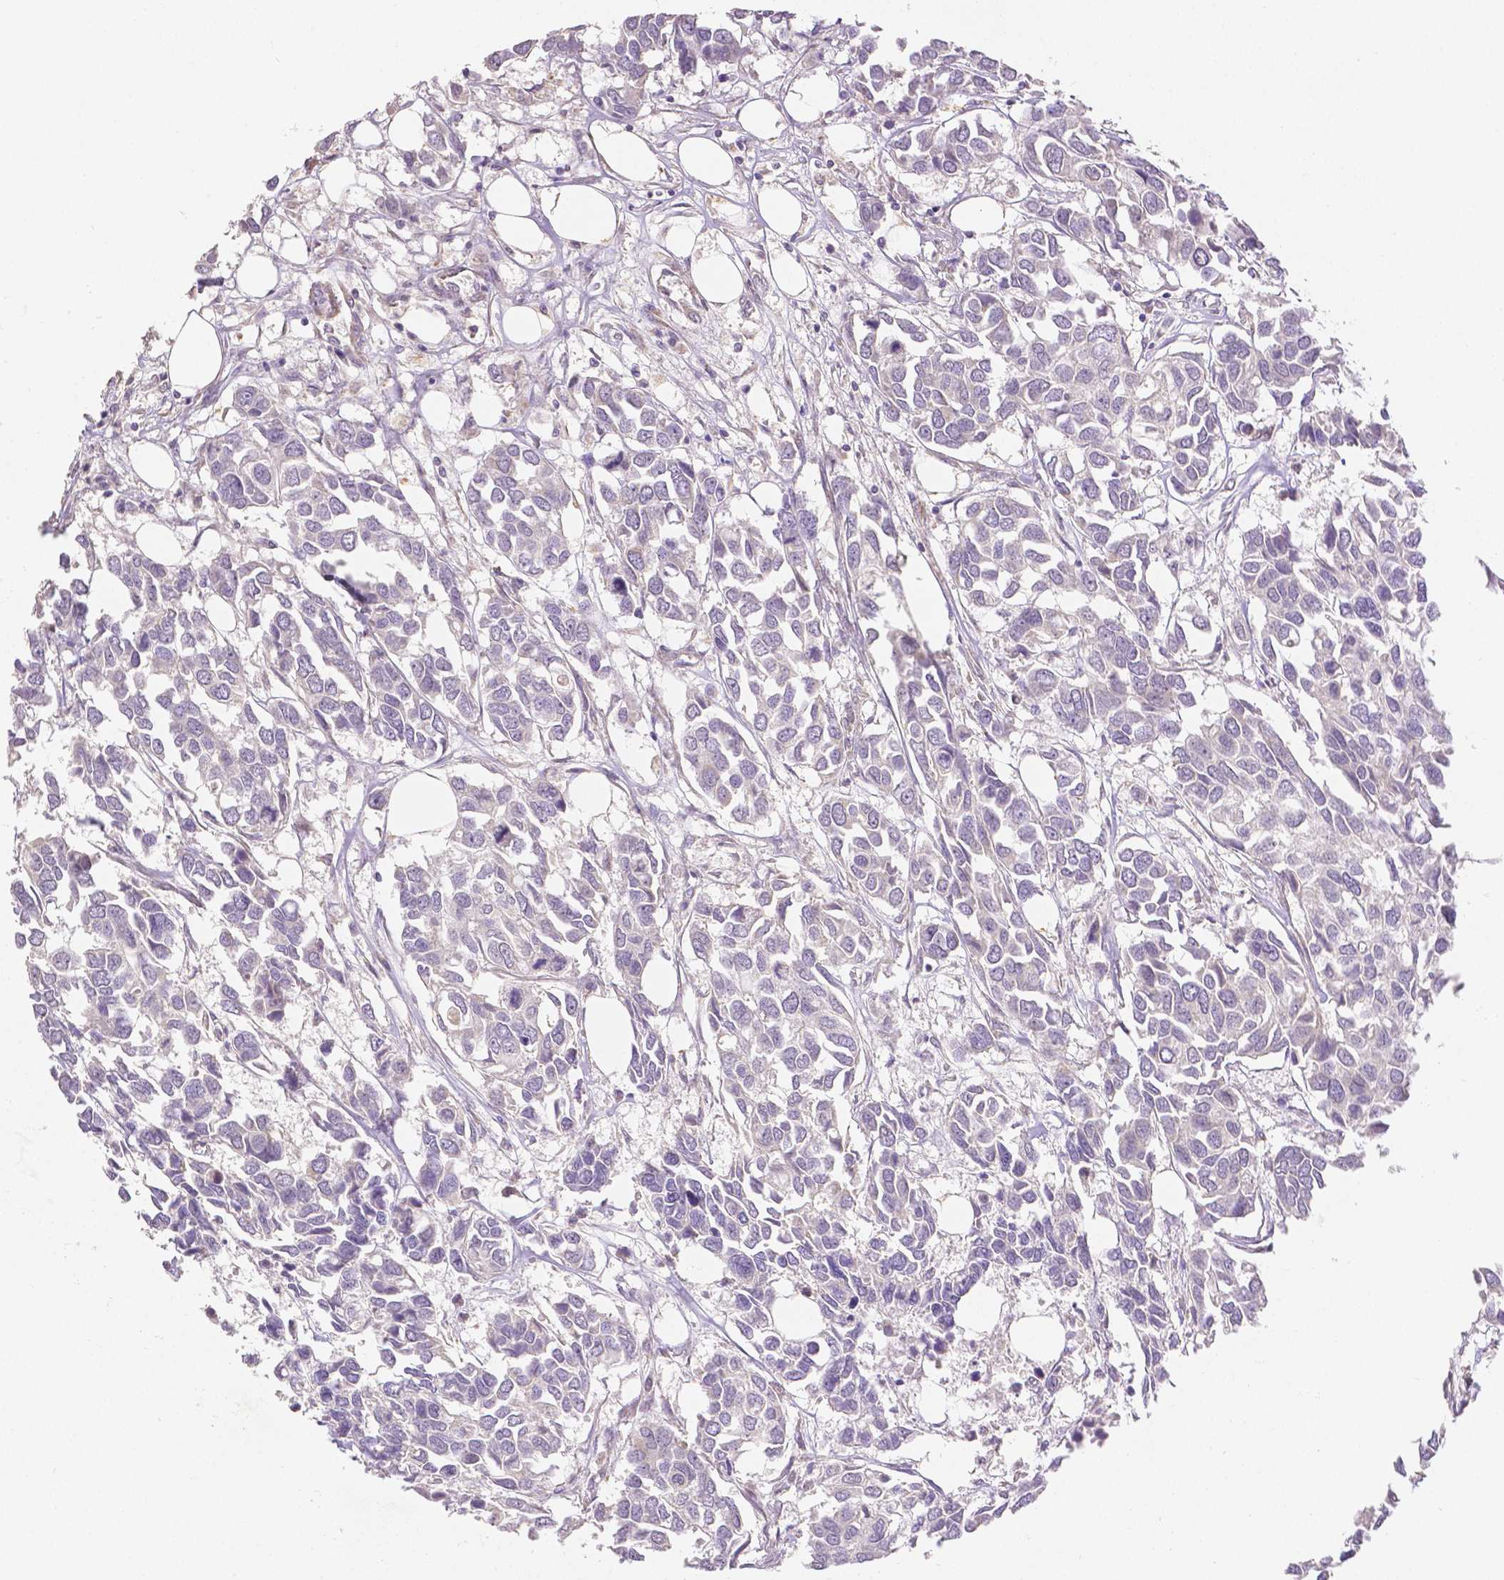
{"staining": {"intensity": "negative", "quantity": "none", "location": "none"}, "tissue": "breast cancer", "cell_type": "Tumor cells", "image_type": "cancer", "snomed": [{"axis": "morphology", "description": "Duct carcinoma"}, {"axis": "topography", "description": "Breast"}], "caption": "IHC photomicrograph of human breast cancer stained for a protein (brown), which displays no positivity in tumor cells. The staining is performed using DAB brown chromogen with nuclei counter-stained in using hematoxylin.", "gene": "RHOT1", "patient": {"sex": "female", "age": 83}}